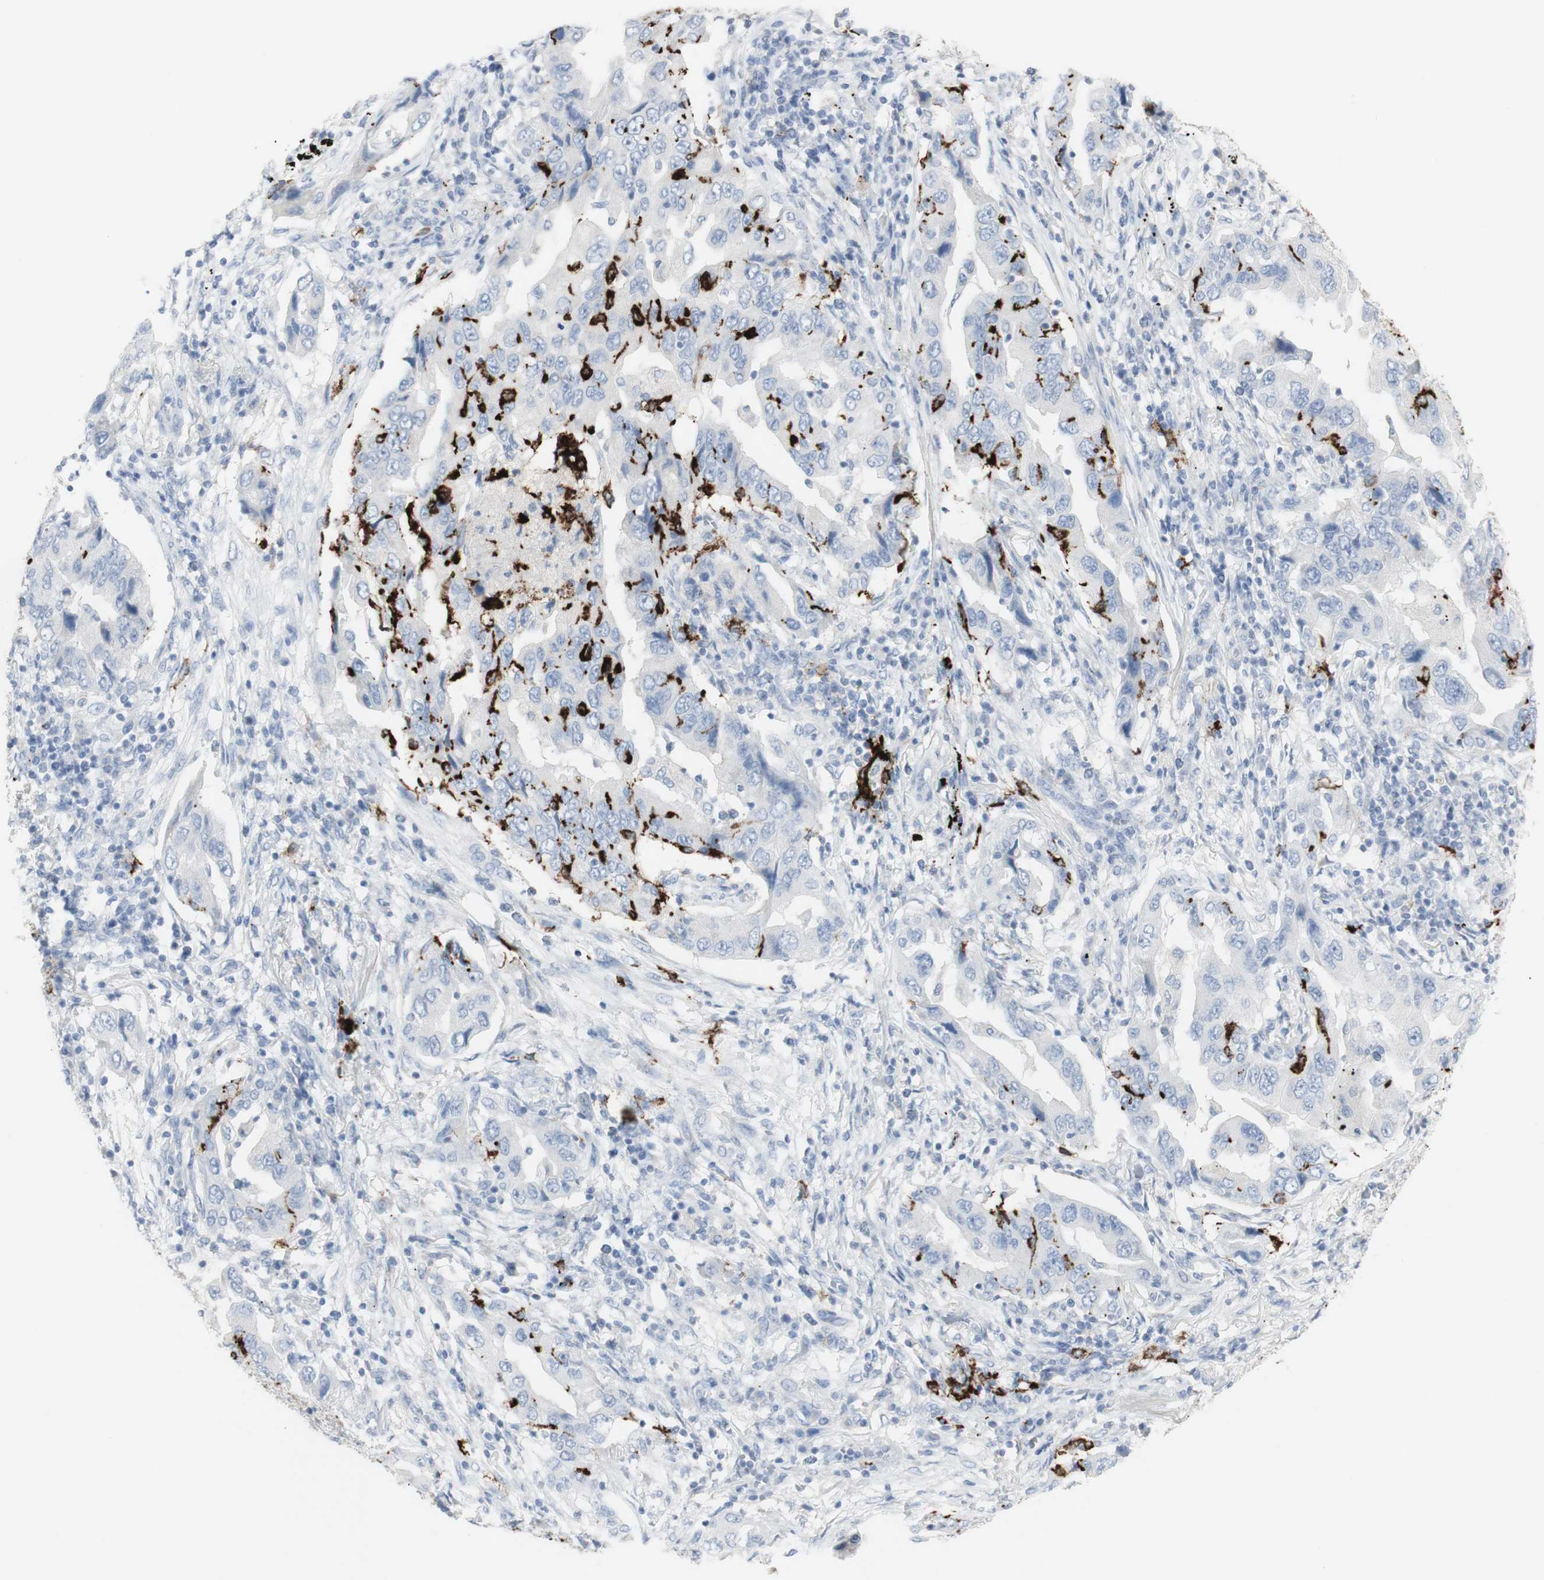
{"staining": {"intensity": "negative", "quantity": "none", "location": "none"}, "tissue": "lung cancer", "cell_type": "Tumor cells", "image_type": "cancer", "snomed": [{"axis": "morphology", "description": "Adenocarcinoma, NOS"}, {"axis": "topography", "description": "Lung"}], "caption": "This histopathology image is of lung adenocarcinoma stained with immunohistochemistry to label a protein in brown with the nuclei are counter-stained blue. There is no positivity in tumor cells. (DAB IHC with hematoxylin counter stain).", "gene": "CD207", "patient": {"sex": "female", "age": 65}}